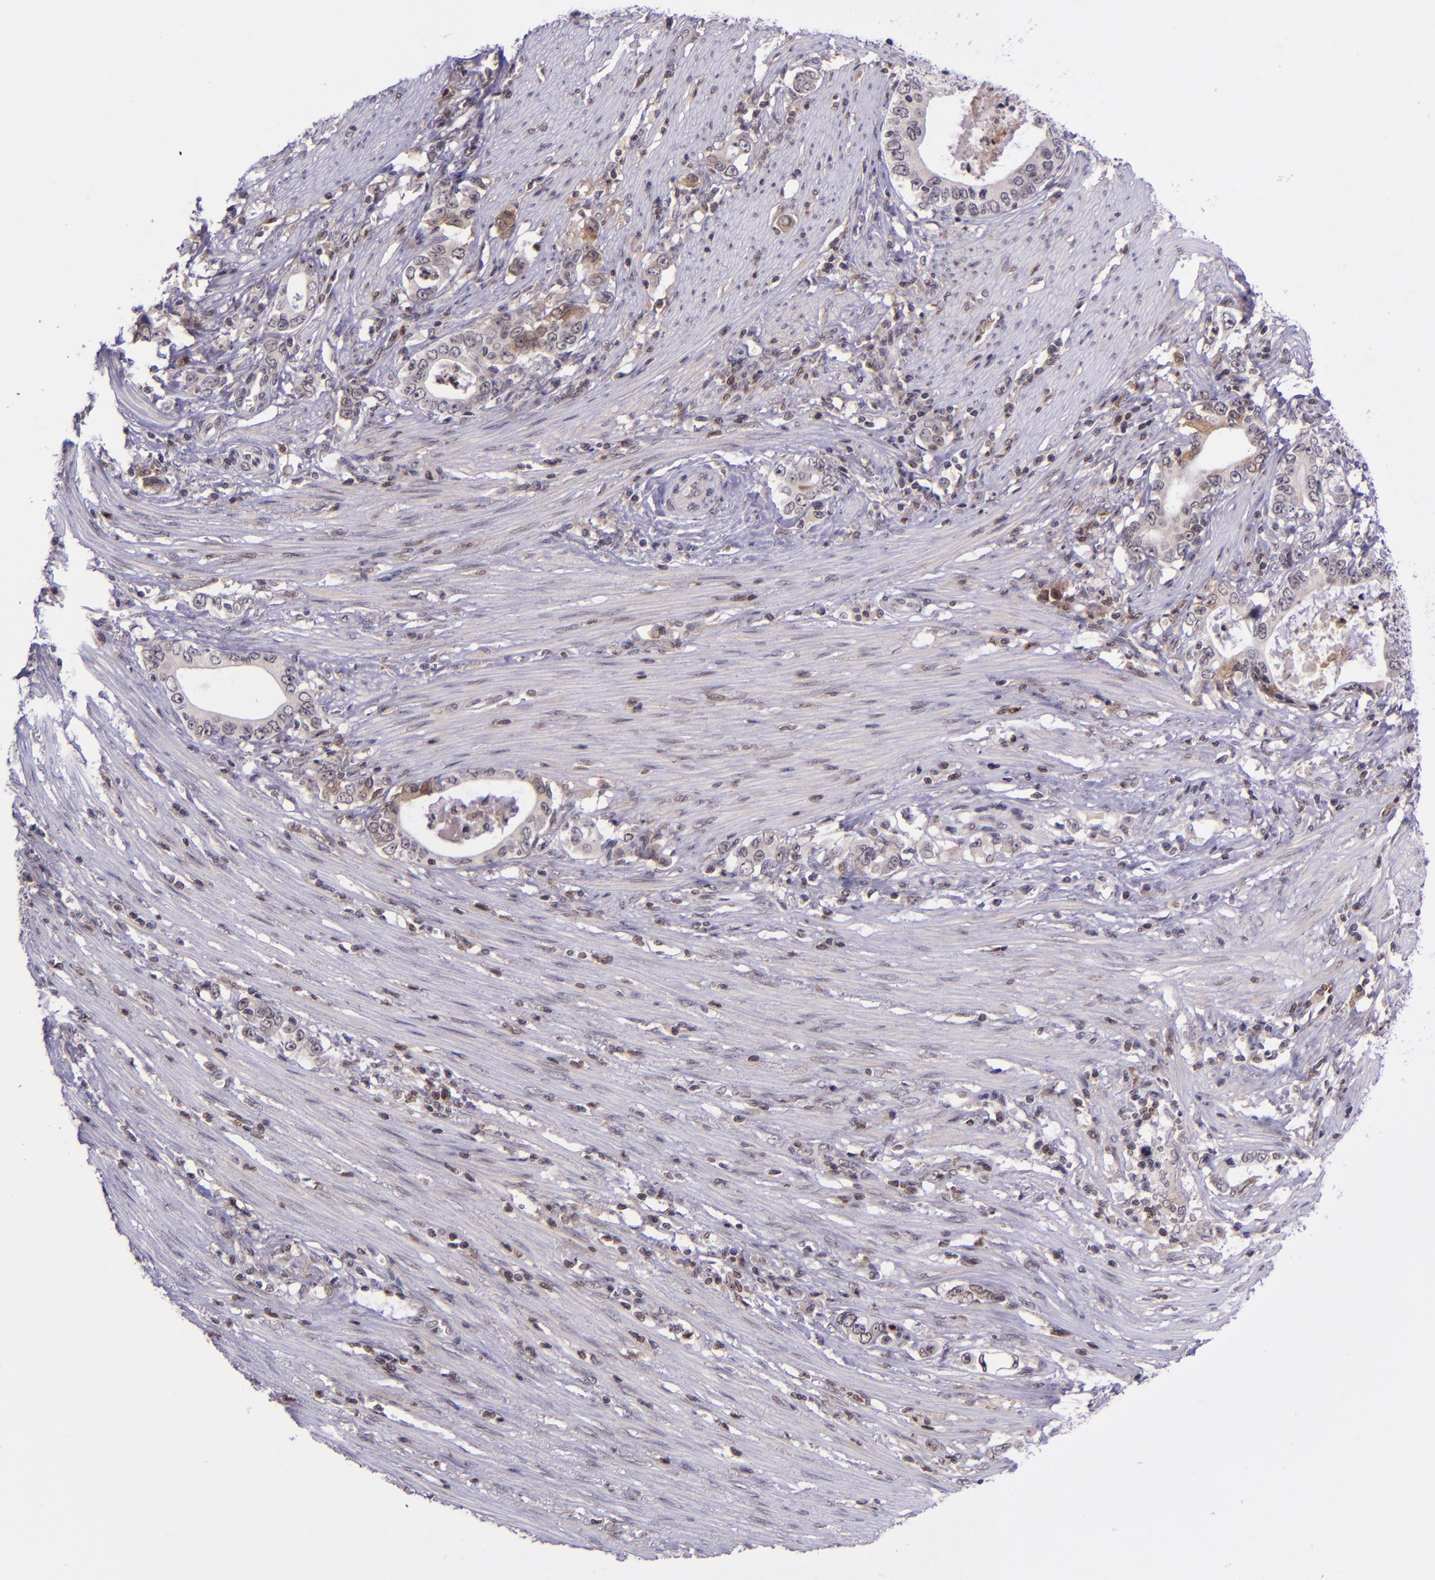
{"staining": {"intensity": "weak", "quantity": "25%-75%", "location": "cytoplasmic/membranous"}, "tissue": "stomach cancer", "cell_type": "Tumor cells", "image_type": "cancer", "snomed": [{"axis": "morphology", "description": "Adenocarcinoma, NOS"}, {"axis": "topography", "description": "Stomach, lower"}], "caption": "Immunohistochemistry image of neoplastic tissue: stomach adenocarcinoma stained using IHC exhibits low levels of weak protein expression localized specifically in the cytoplasmic/membranous of tumor cells, appearing as a cytoplasmic/membranous brown color.", "gene": "SELL", "patient": {"sex": "female", "age": 72}}